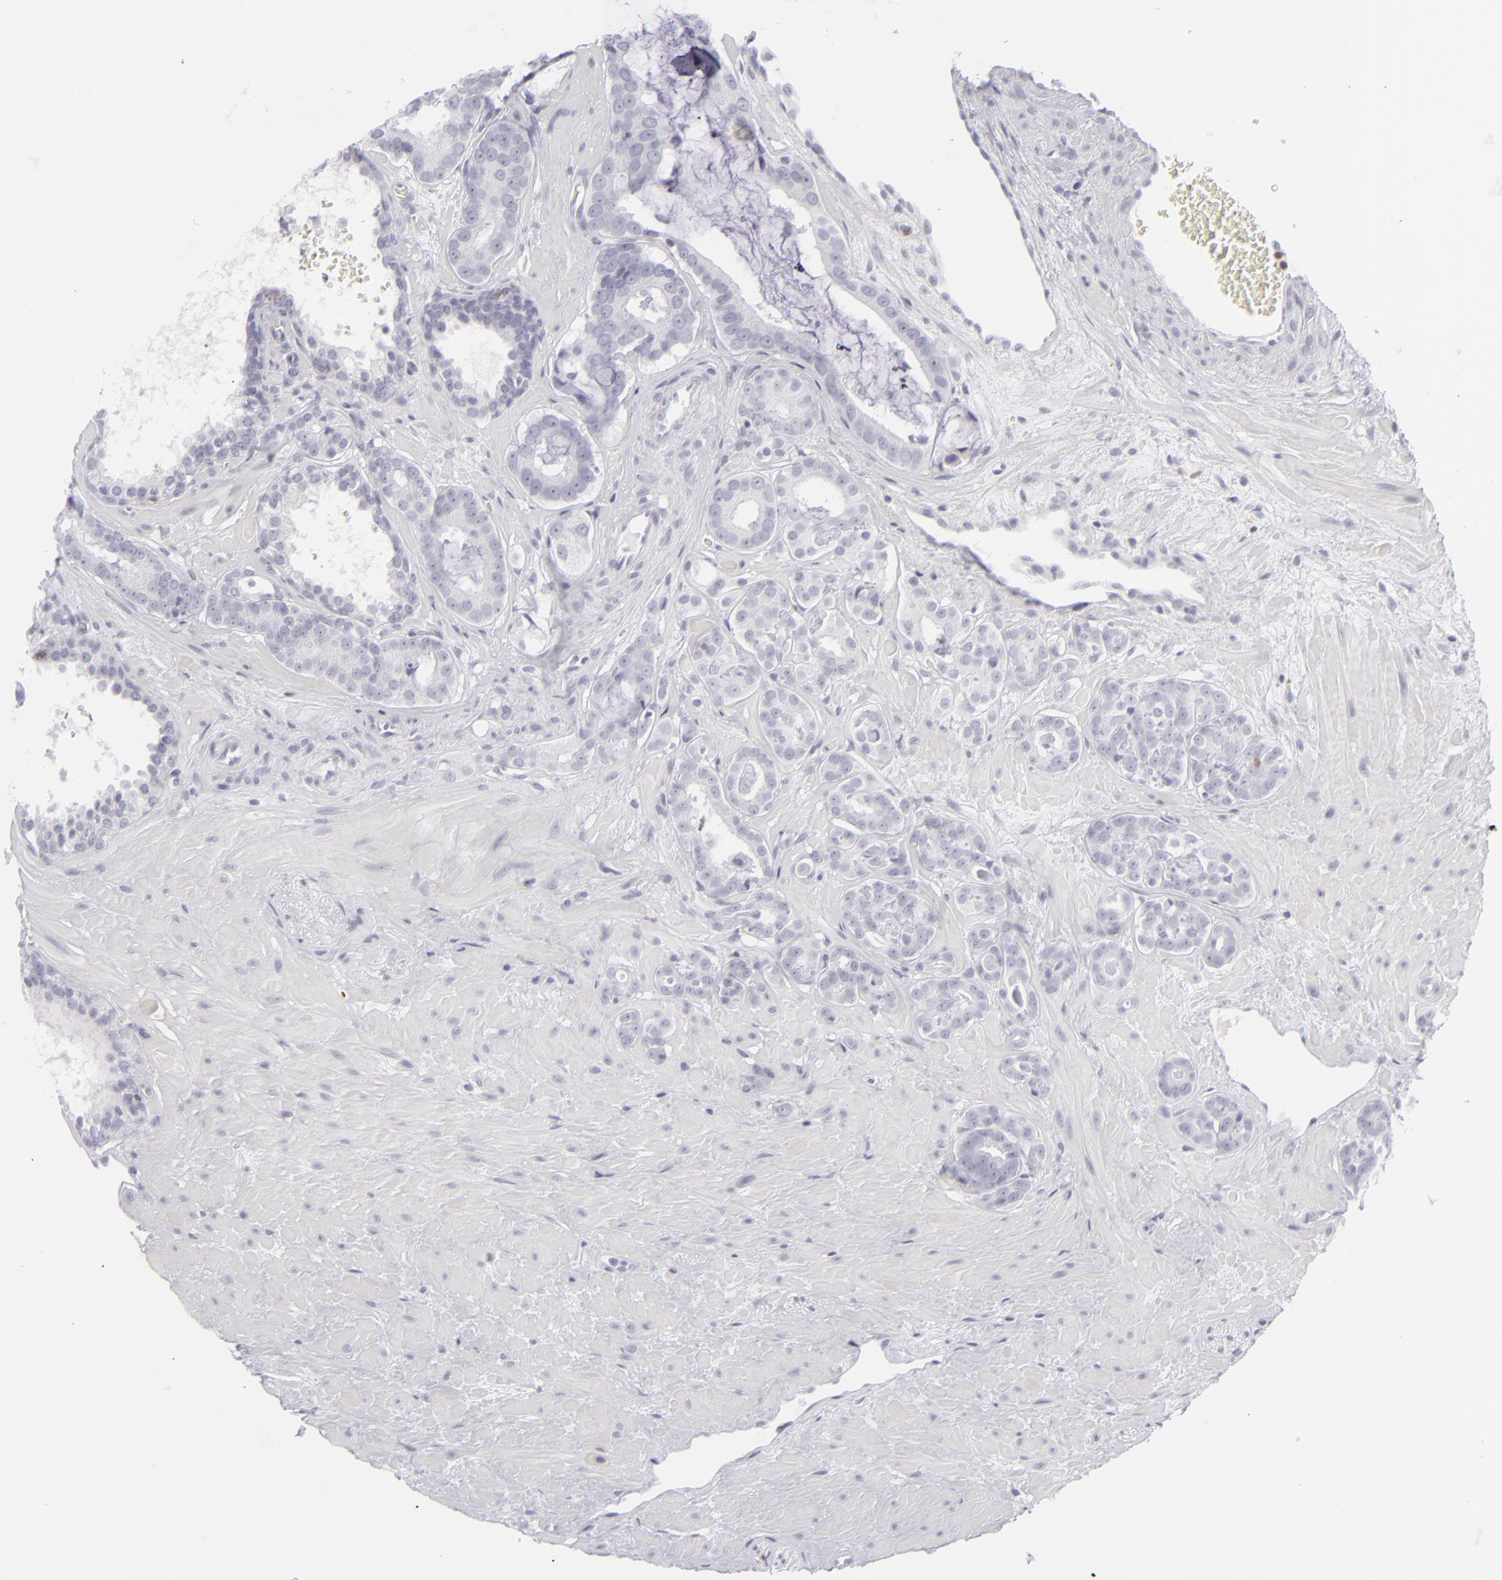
{"staining": {"intensity": "negative", "quantity": "none", "location": "none"}, "tissue": "prostate cancer", "cell_type": "Tumor cells", "image_type": "cancer", "snomed": [{"axis": "morphology", "description": "Adenocarcinoma, Low grade"}, {"axis": "topography", "description": "Prostate"}], "caption": "This histopathology image is of prostate low-grade adenocarcinoma stained with immunohistochemistry (IHC) to label a protein in brown with the nuclei are counter-stained blue. There is no expression in tumor cells.", "gene": "CD7", "patient": {"sex": "male", "age": 57}}